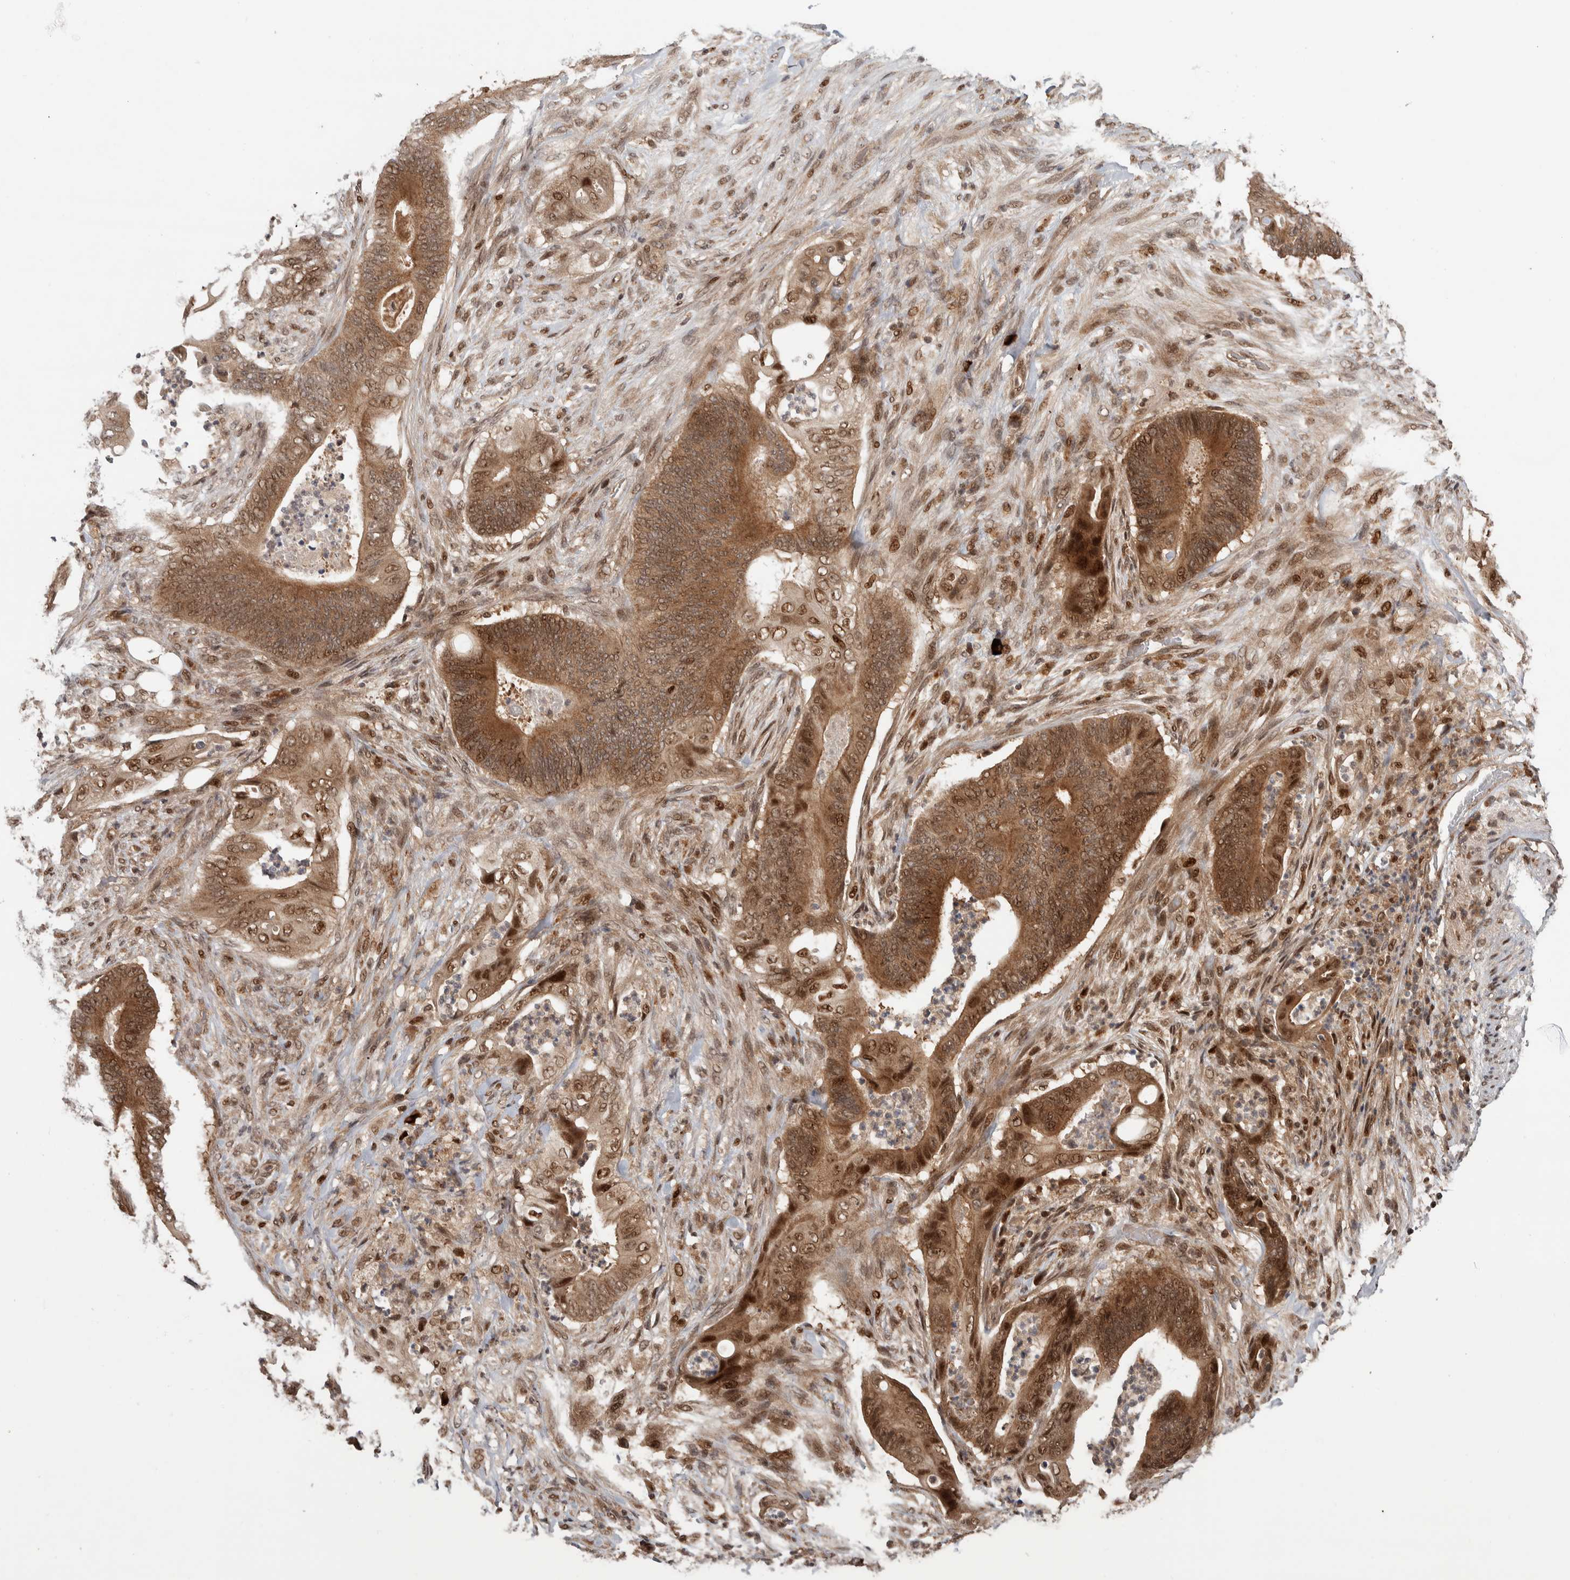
{"staining": {"intensity": "moderate", "quantity": ">75%", "location": "cytoplasmic/membranous,nuclear"}, "tissue": "stomach cancer", "cell_type": "Tumor cells", "image_type": "cancer", "snomed": [{"axis": "morphology", "description": "Adenocarcinoma, NOS"}, {"axis": "topography", "description": "Stomach"}], "caption": "Protein expression analysis of stomach cancer (adenocarcinoma) displays moderate cytoplasmic/membranous and nuclear expression in about >75% of tumor cells. (DAB (3,3'-diaminobenzidine) IHC with brightfield microscopy, high magnification).", "gene": "RPS6KA4", "patient": {"sex": "female", "age": 73}}